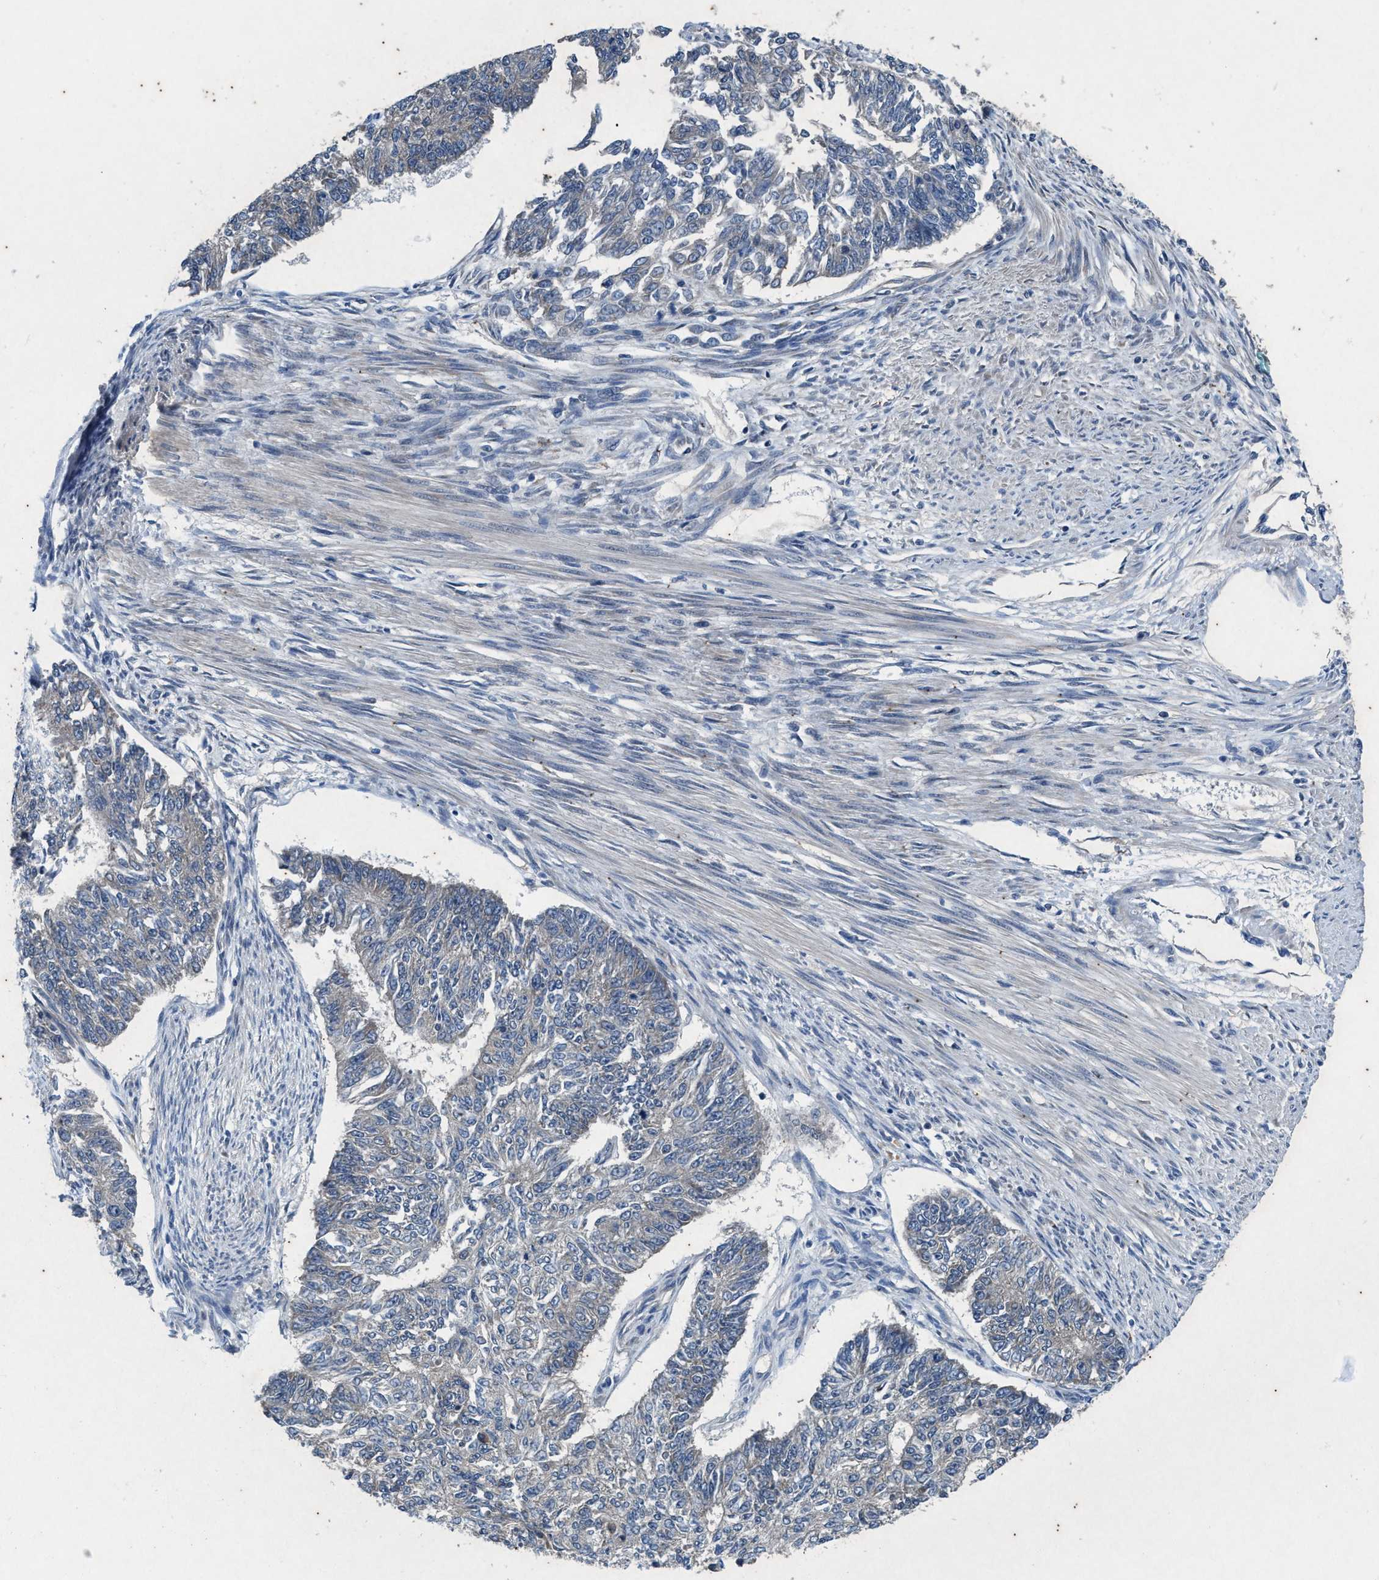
{"staining": {"intensity": "negative", "quantity": "none", "location": "none"}, "tissue": "endometrial cancer", "cell_type": "Tumor cells", "image_type": "cancer", "snomed": [{"axis": "morphology", "description": "Adenocarcinoma, NOS"}, {"axis": "topography", "description": "Endometrium"}], "caption": "Protein analysis of endometrial cancer (adenocarcinoma) demonstrates no significant positivity in tumor cells.", "gene": "KIF24", "patient": {"sex": "female", "age": 32}}